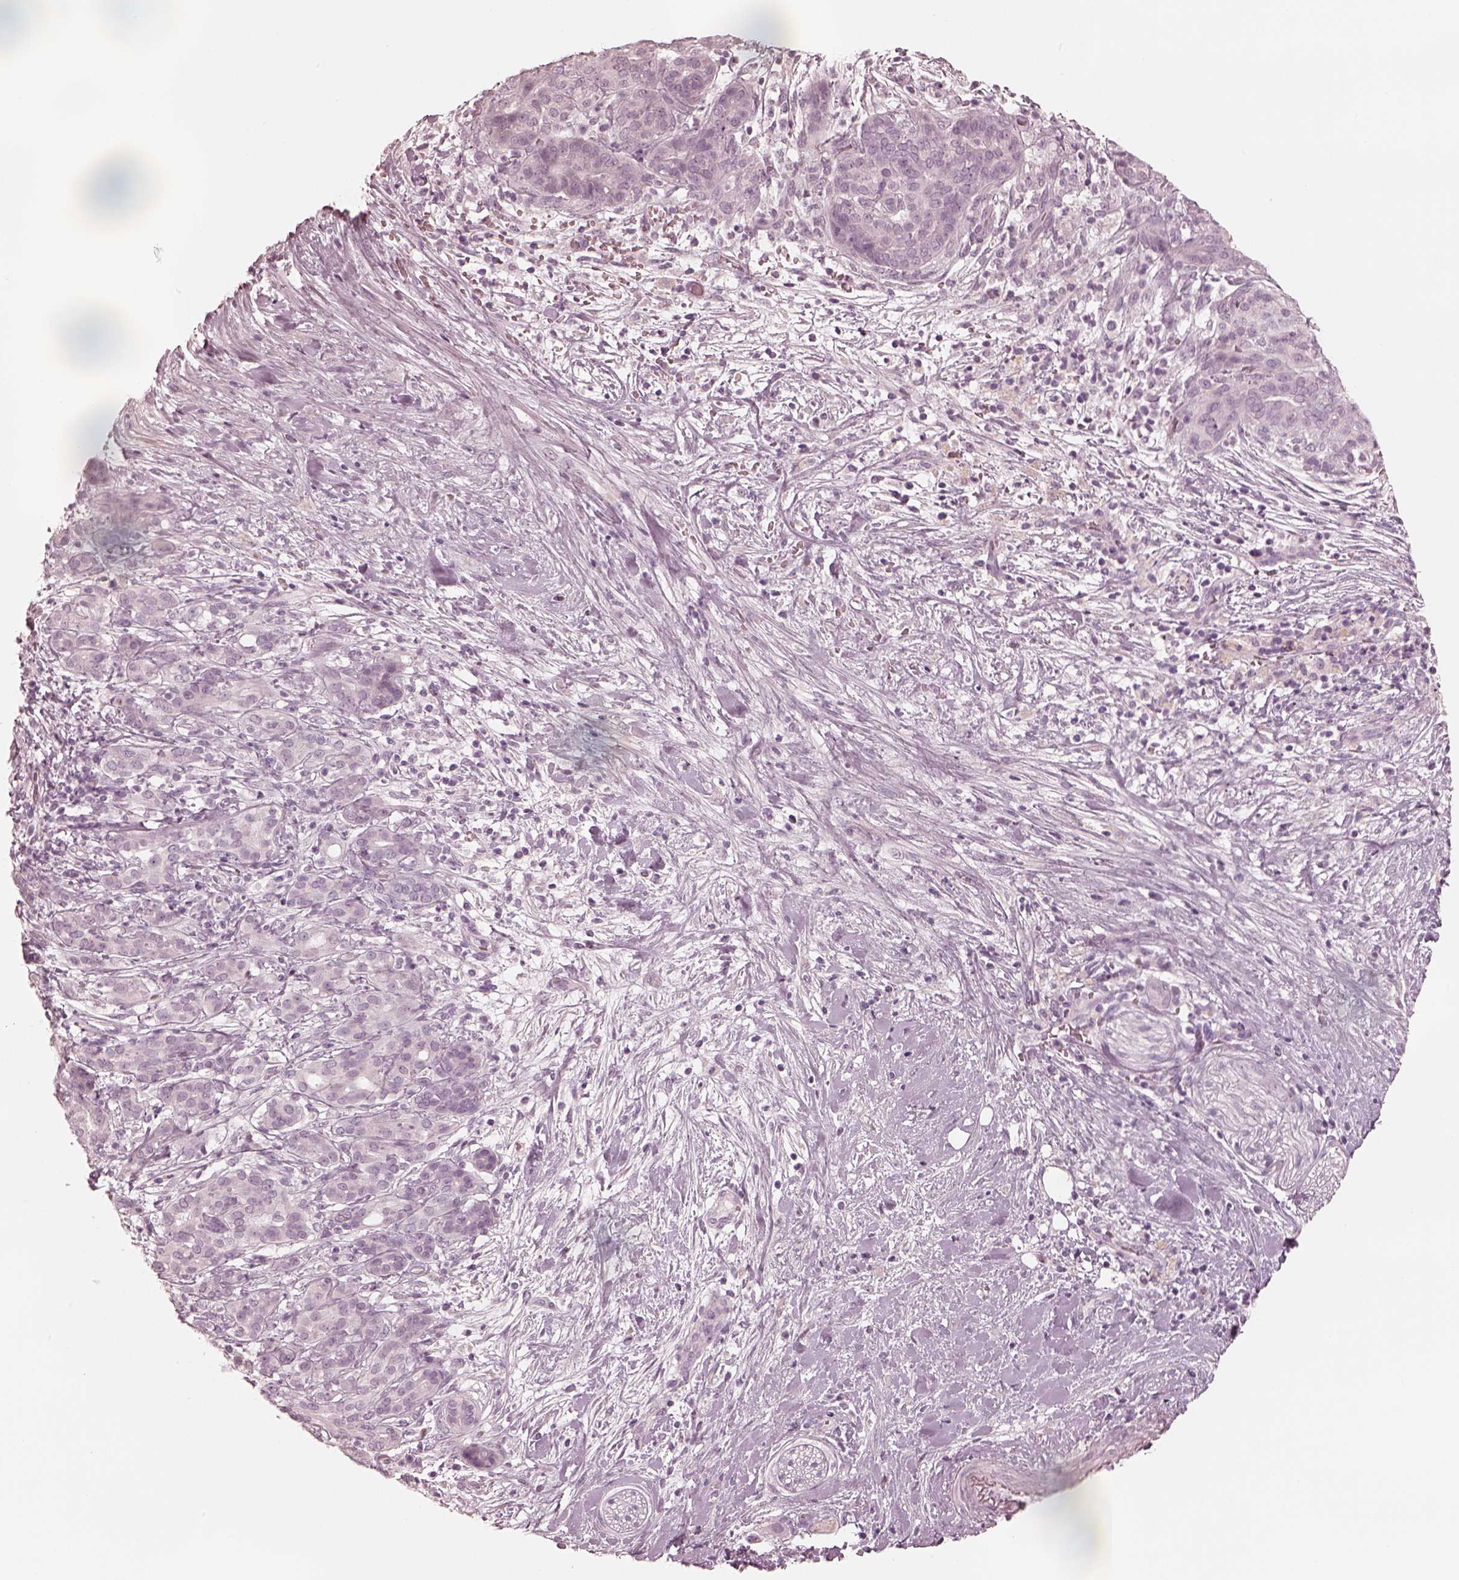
{"staining": {"intensity": "negative", "quantity": "none", "location": "none"}, "tissue": "pancreatic cancer", "cell_type": "Tumor cells", "image_type": "cancer", "snomed": [{"axis": "morphology", "description": "Adenocarcinoma, NOS"}, {"axis": "topography", "description": "Pancreas"}], "caption": "This is a histopathology image of IHC staining of pancreatic adenocarcinoma, which shows no expression in tumor cells.", "gene": "CALR3", "patient": {"sex": "male", "age": 44}}